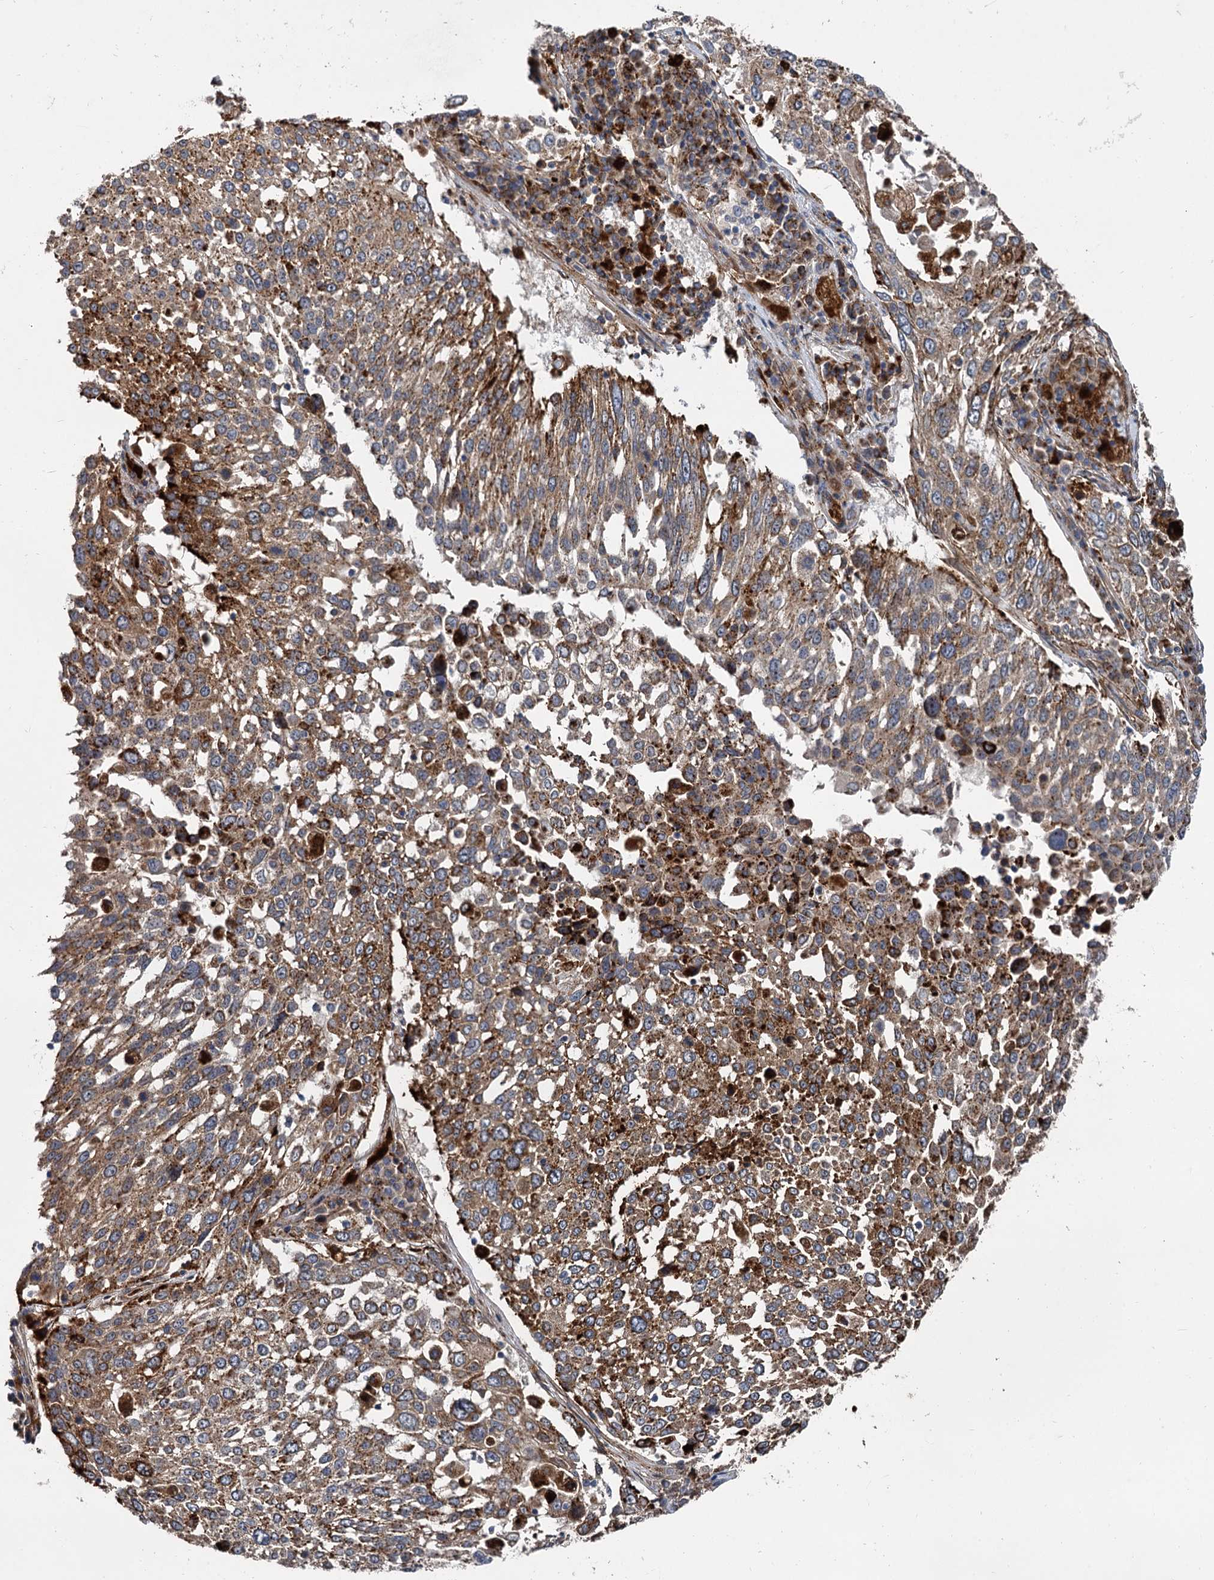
{"staining": {"intensity": "strong", "quantity": "25%-75%", "location": "cytoplasmic/membranous"}, "tissue": "lung cancer", "cell_type": "Tumor cells", "image_type": "cancer", "snomed": [{"axis": "morphology", "description": "Squamous cell carcinoma, NOS"}, {"axis": "topography", "description": "Lung"}], "caption": "Squamous cell carcinoma (lung) stained with DAB (3,3'-diaminobenzidine) immunohistochemistry shows high levels of strong cytoplasmic/membranous expression in about 25%-75% of tumor cells. (DAB IHC, brown staining for protein, blue staining for nuclei).", "gene": "GBA1", "patient": {"sex": "male", "age": 65}}